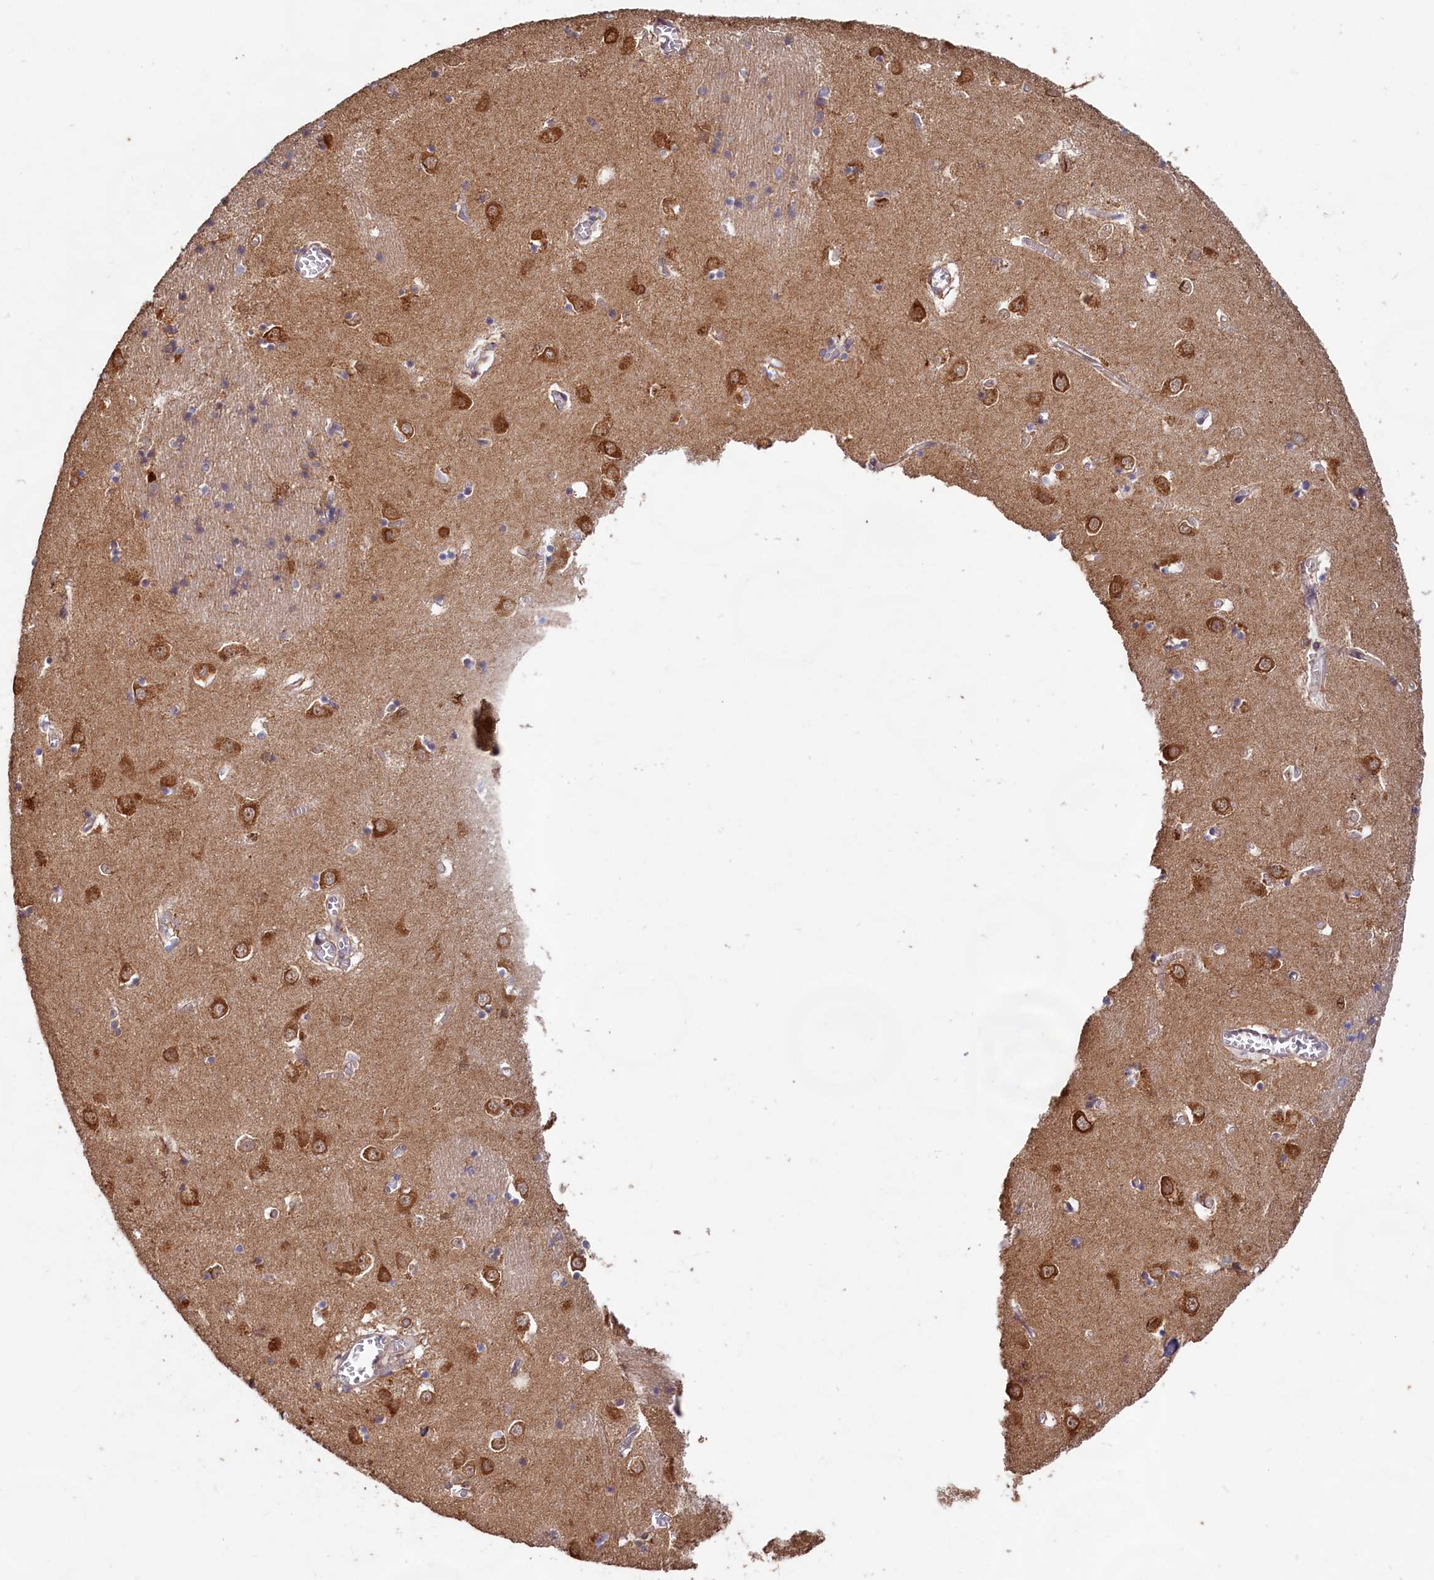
{"staining": {"intensity": "weak", "quantity": "<25%", "location": "cytoplasmic/membranous"}, "tissue": "caudate", "cell_type": "Glial cells", "image_type": "normal", "snomed": [{"axis": "morphology", "description": "Normal tissue, NOS"}, {"axis": "topography", "description": "Lateral ventricle wall"}], "caption": "Immunohistochemistry (IHC) photomicrograph of normal caudate: human caudate stained with DAB demonstrates no significant protein expression in glial cells. (Immunohistochemistry (IHC), brightfield microscopy, high magnification).", "gene": "FUNDC1", "patient": {"sex": "male", "age": 70}}